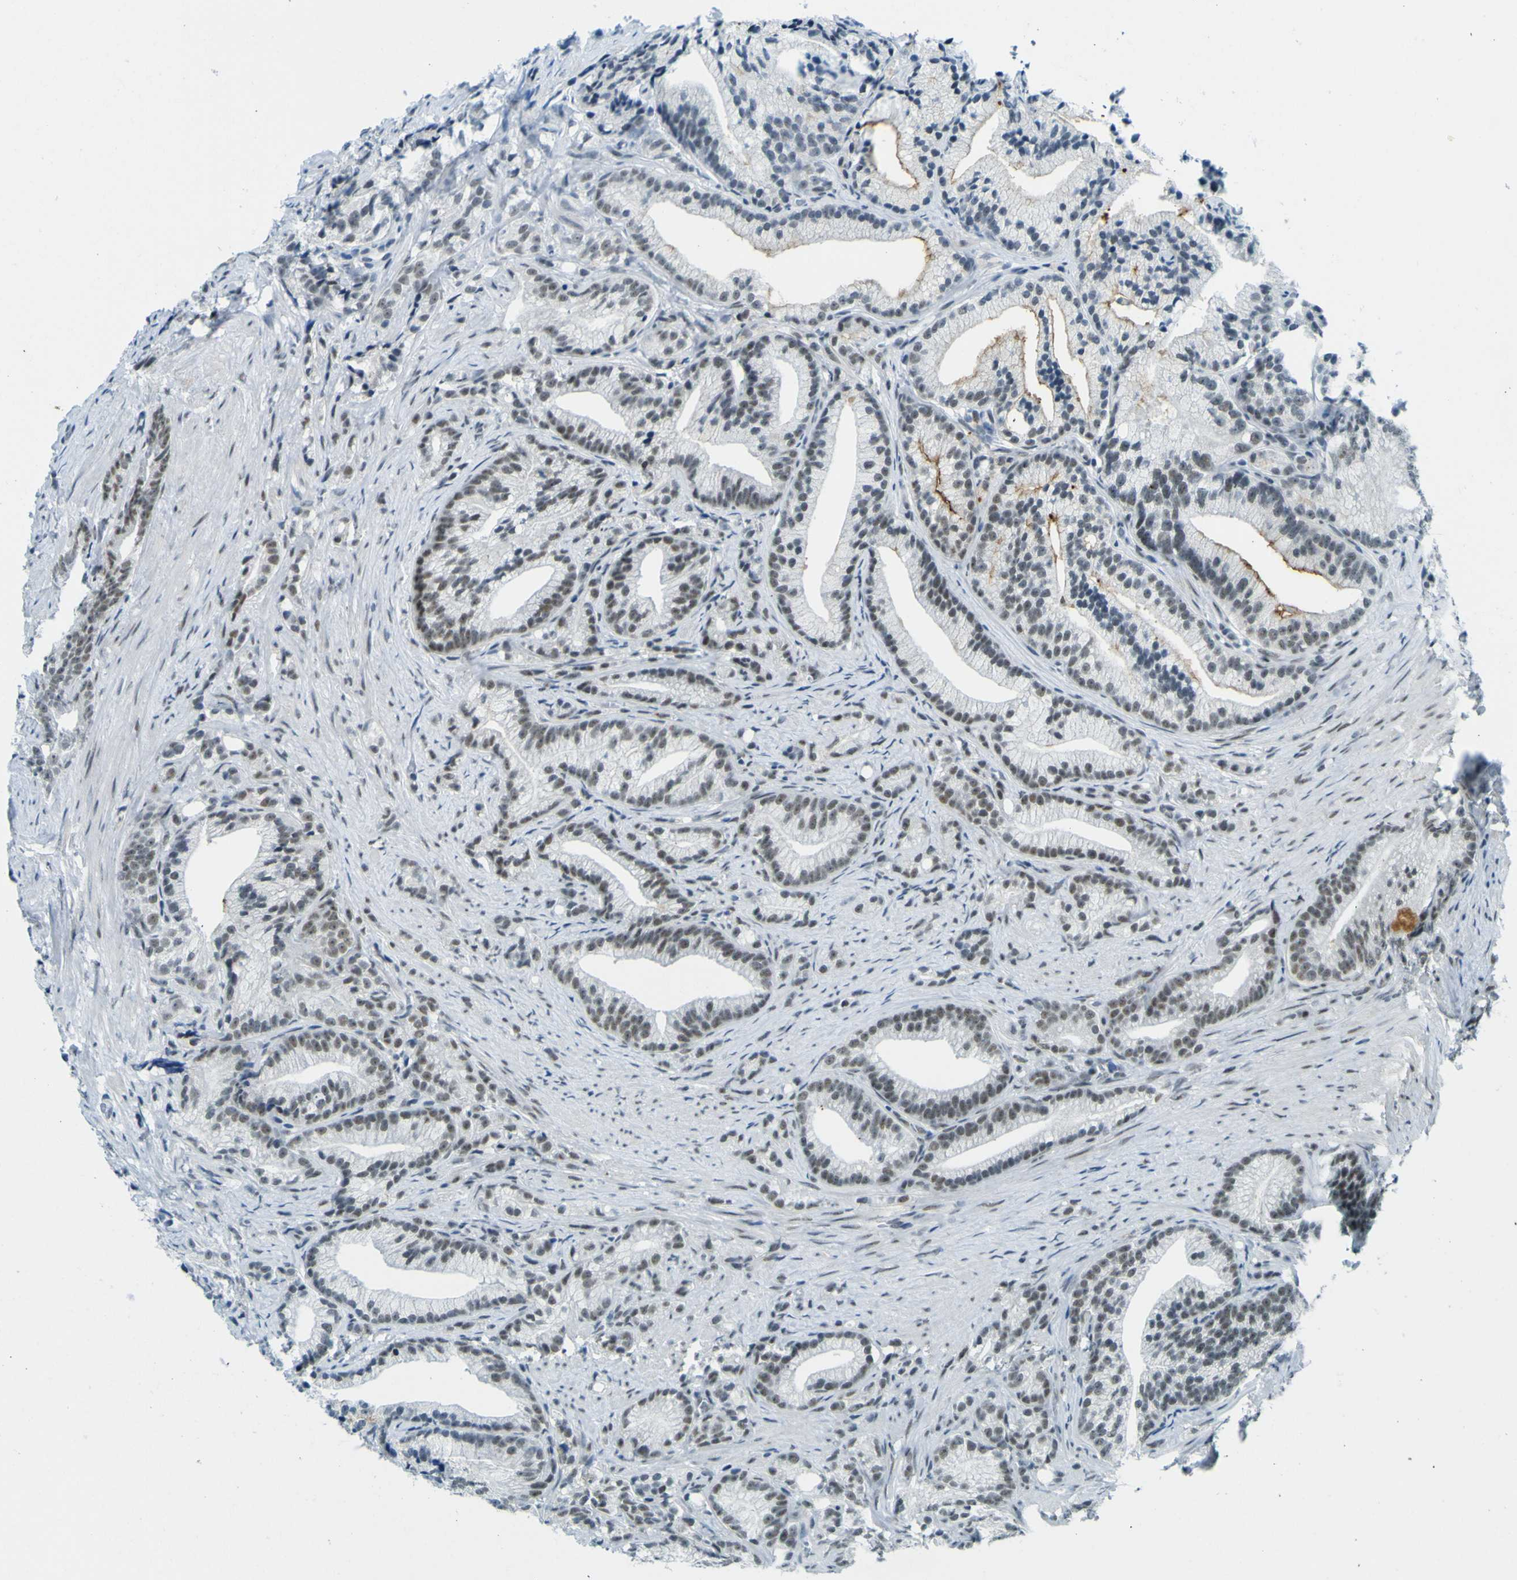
{"staining": {"intensity": "weak", "quantity": "<25%", "location": "nuclear"}, "tissue": "prostate cancer", "cell_type": "Tumor cells", "image_type": "cancer", "snomed": [{"axis": "morphology", "description": "Adenocarcinoma, Low grade"}, {"axis": "topography", "description": "Prostate"}], "caption": "Tumor cells show no significant staining in prostate cancer.", "gene": "CEBPG", "patient": {"sex": "male", "age": 89}}